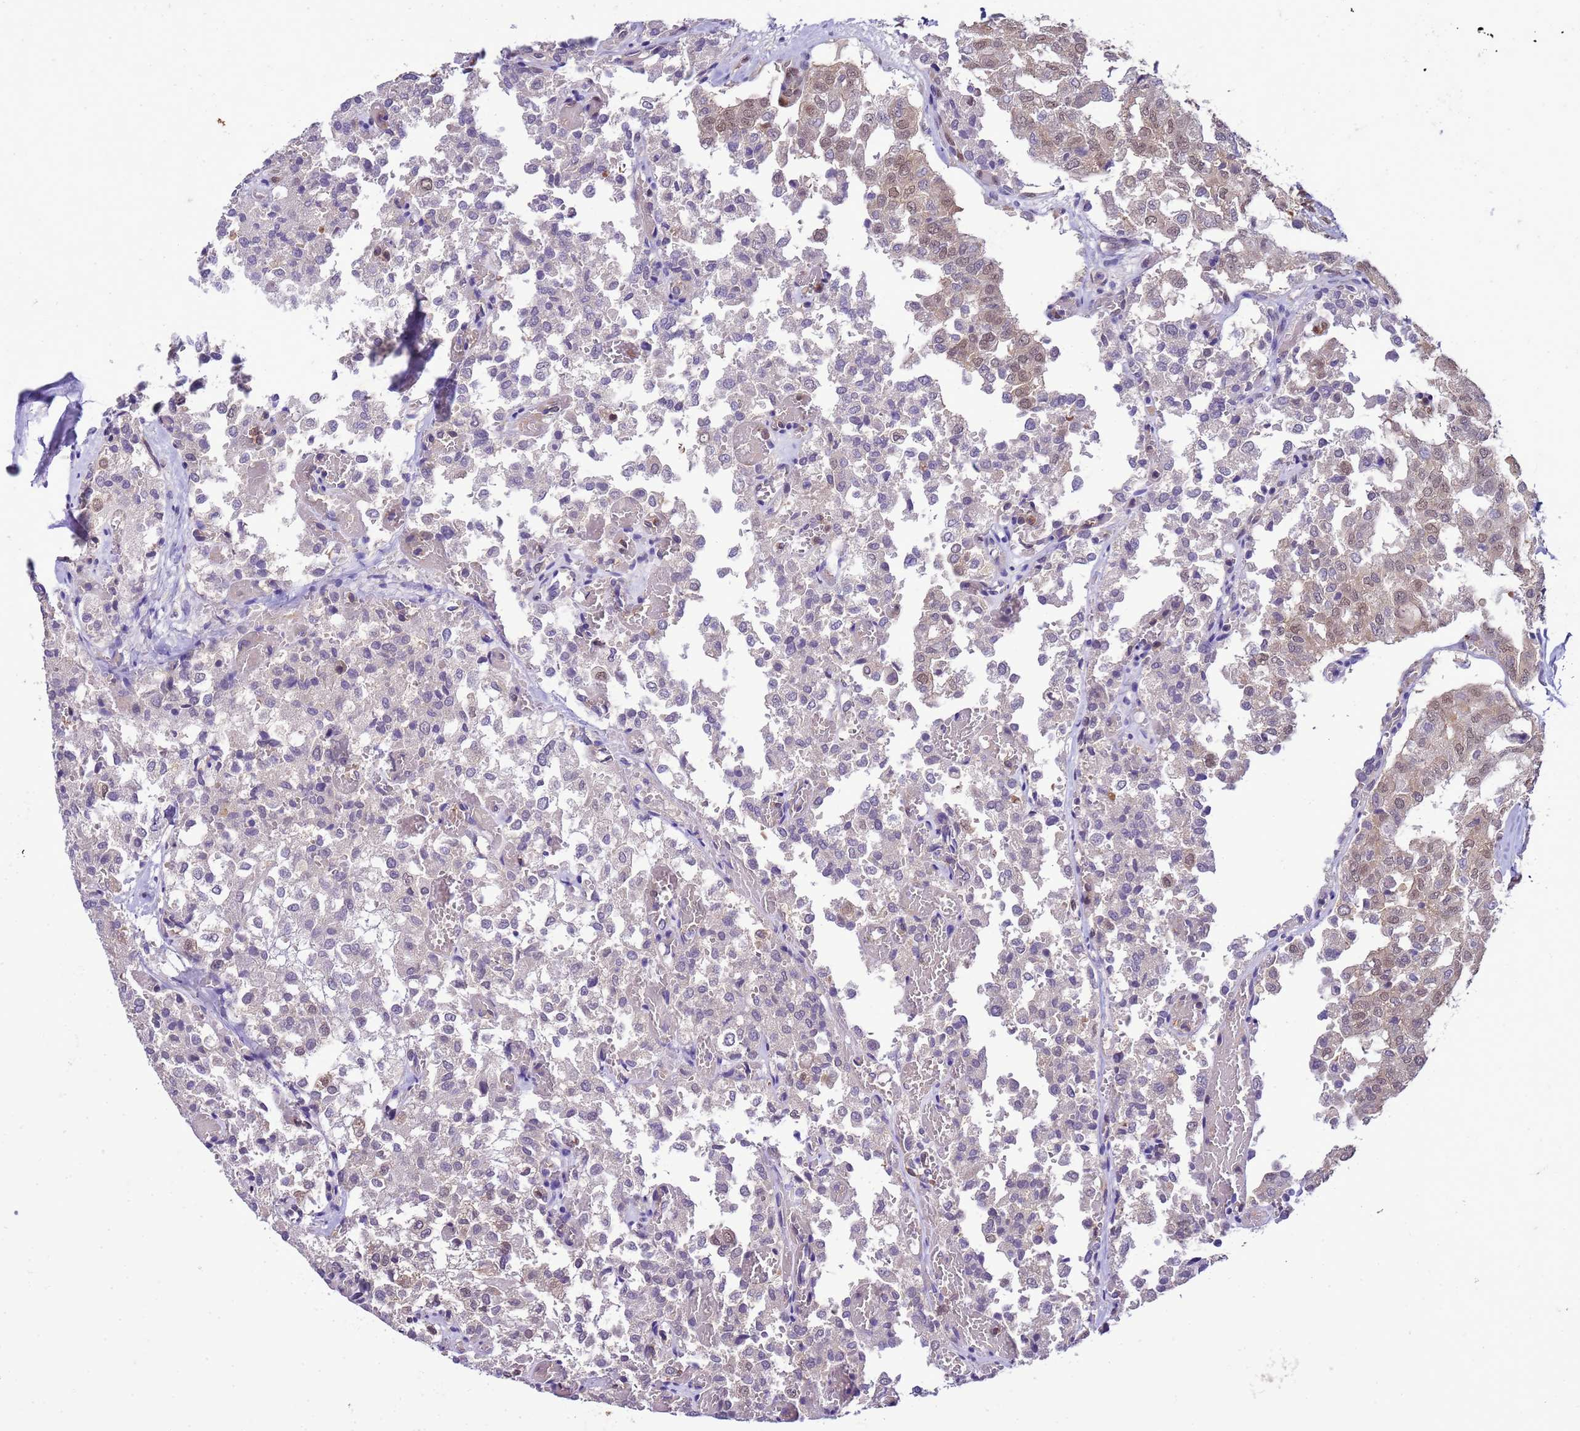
{"staining": {"intensity": "moderate", "quantity": "25%-75%", "location": "cytoplasmic/membranous,nuclear"}, "tissue": "thyroid cancer", "cell_type": "Tumor cells", "image_type": "cancer", "snomed": [{"axis": "morphology", "description": "Follicular adenoma carcinoma, NOS"}, {"axis": "topography", "description": "Thyroid gland"}], "caption": "Thyroid follicular adenoma carcinoma stained with a protein marker displays moderate staining in tumor cells.", "gene": "DDI2", "patient": {"sex": "male", "age": 75}}